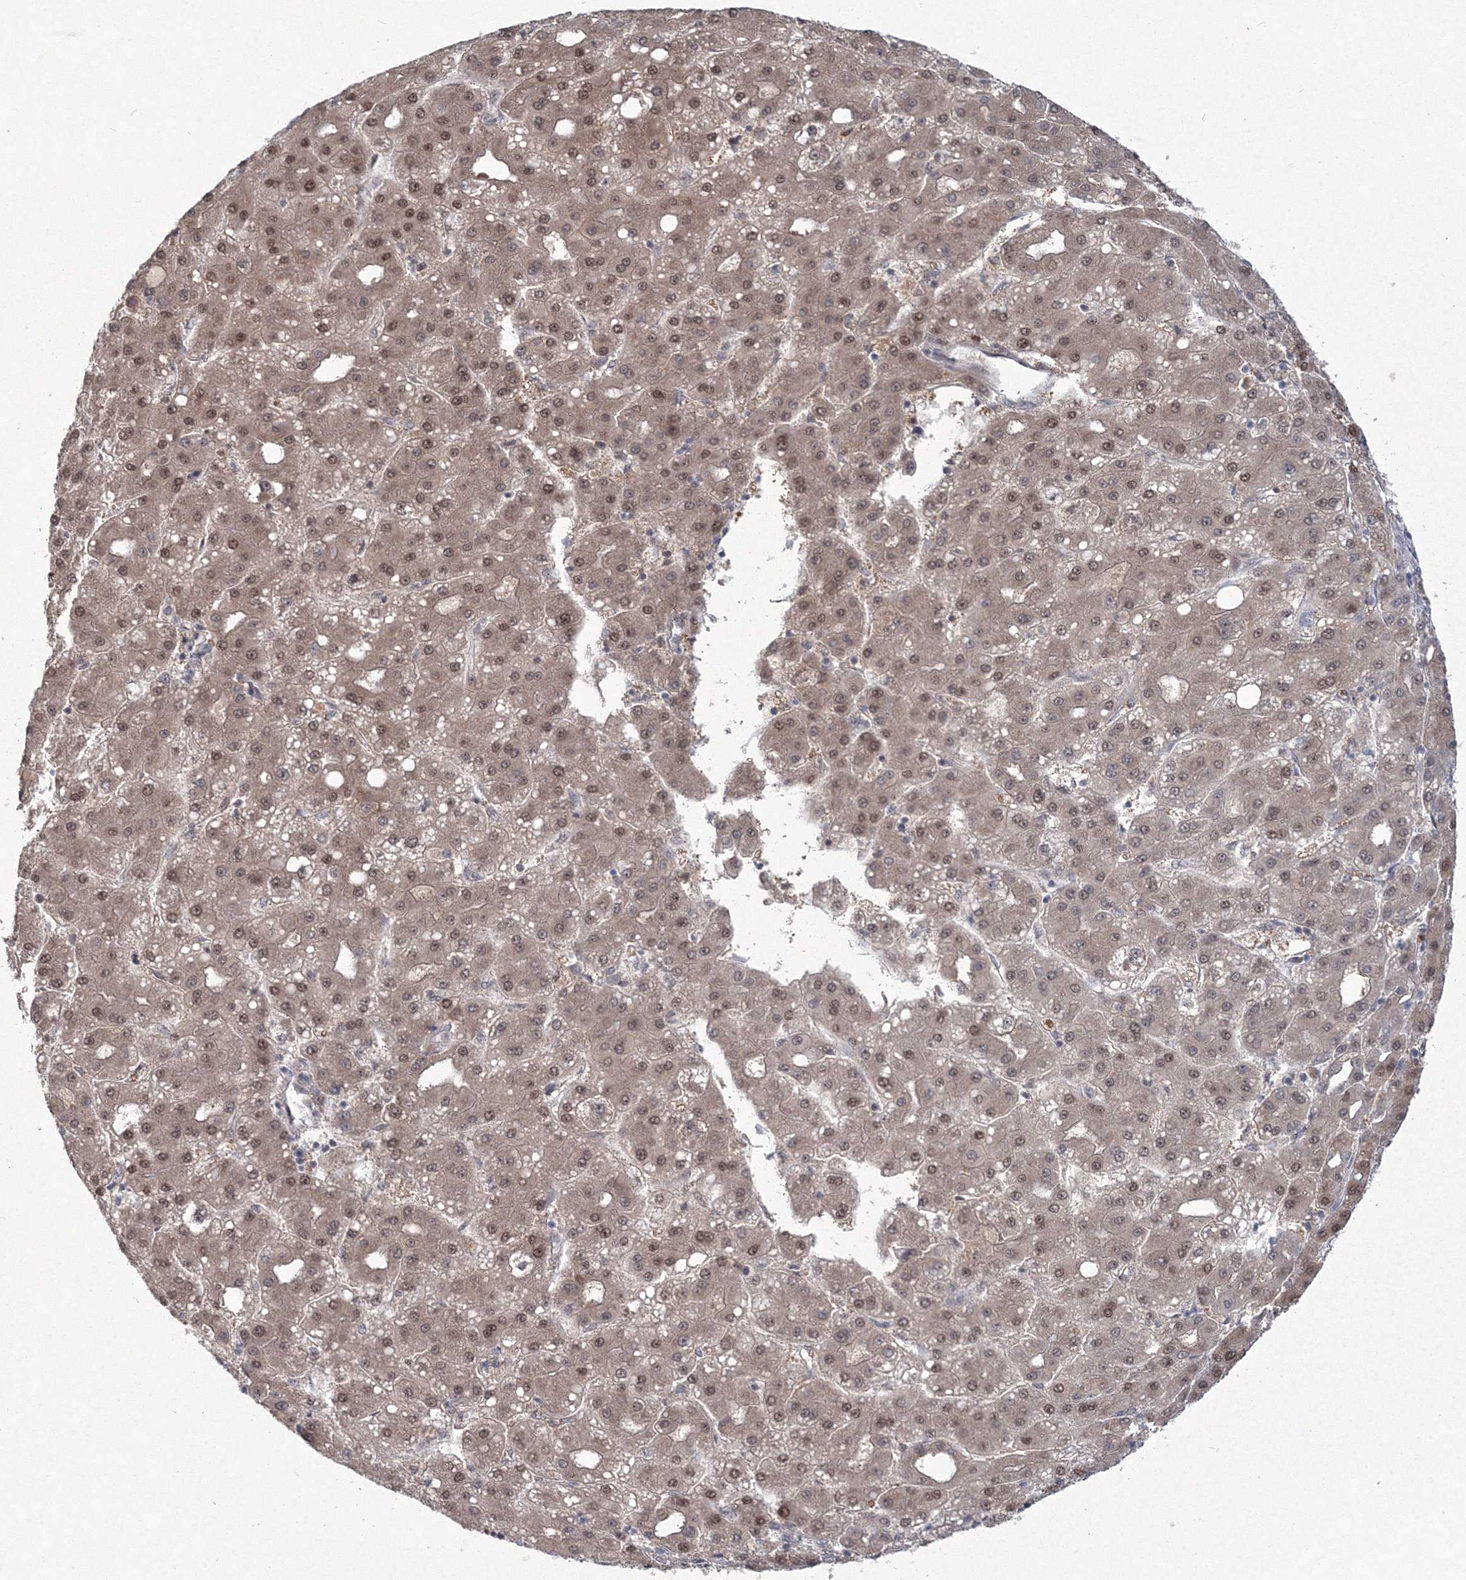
{"staining": {"intensity": "moderate", "quantity": ">75%", "location": "cytoplasmic/membranous,nuclear"}, "tissue": "liver cancer", "cell_type": "Tumor cells", "image_type": "cancer", "snomed": [{"axis": "morphology", "description": "Carcinoma, Hepatocellular, NOS"}, {"axis": "topography", "description": "Liver"}], "caption": "DAB immunohistochemical staining of hepatocellular carcinoma (liver) reveals moderate cytoplasmic/membranous and nuclear protein expression in approximately >75% of tumor cells.", "gene": "C3orf33", "patient": {"sex": "male", "age": 65}}